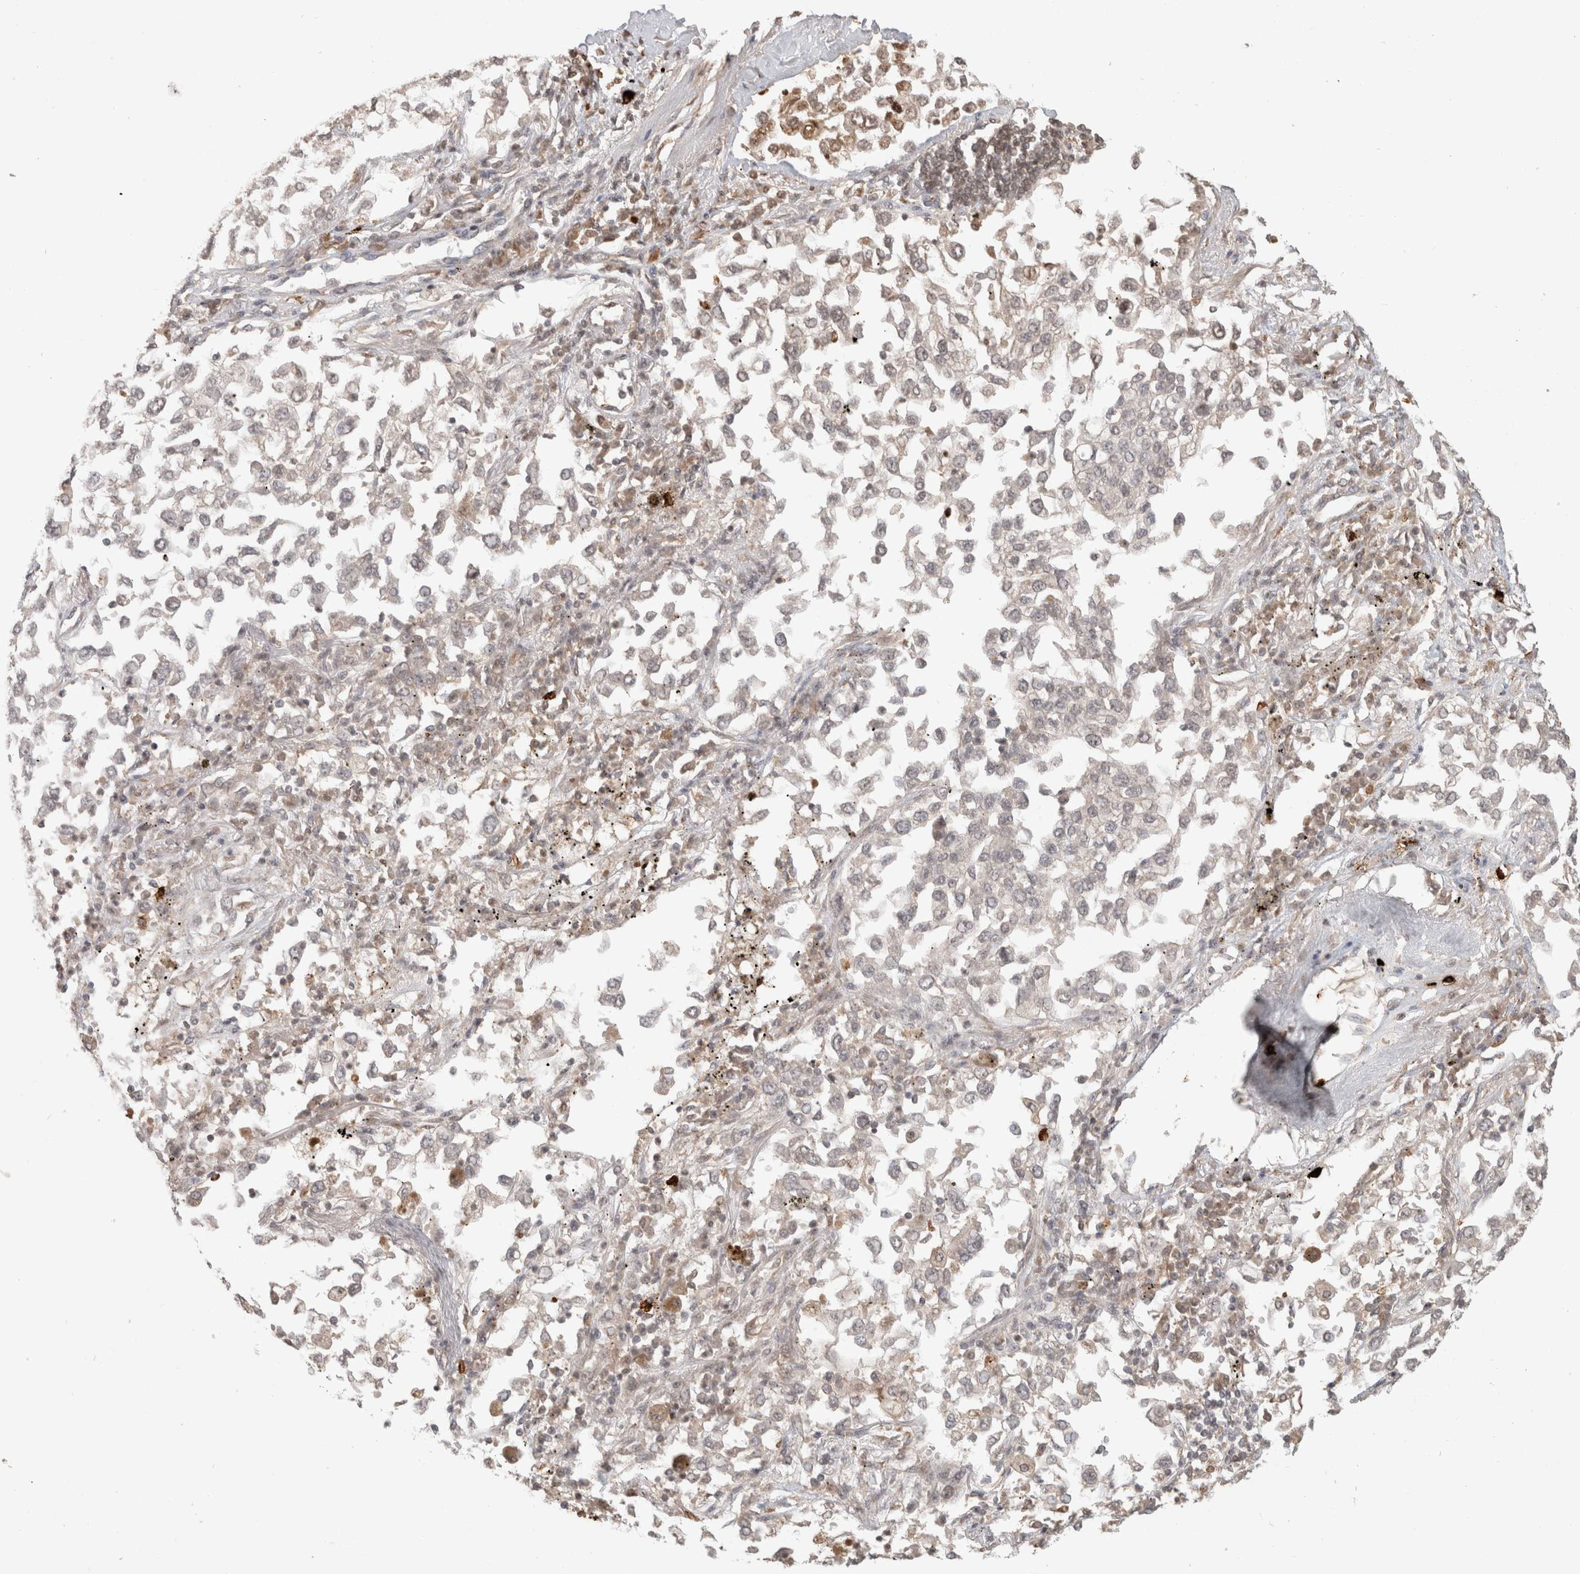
{"staining": {"intensity": "weak", "quantity": "<25%", "location": "cytoplasmic/membranous,nuclear"}, "tissue": "lung cancer", "cell_type": "Tumor cells", "image_type": "cancer", "snomed": [{"axis": "morphology", "description": "Inflammation, NOS"}, {"axis": "morphology", "description": "Adenocarcinoma, NOS"}, {"axis": "topography", "description": "Lung"}], "caption": "A high-resolution histopathology image shows immunohistochemistry staining of adenocarcinoma (lung), which reveals no significant positivity in tumor cells.", "gene": "HSPG2", "patient": {"sex": "male", "age": 63}}